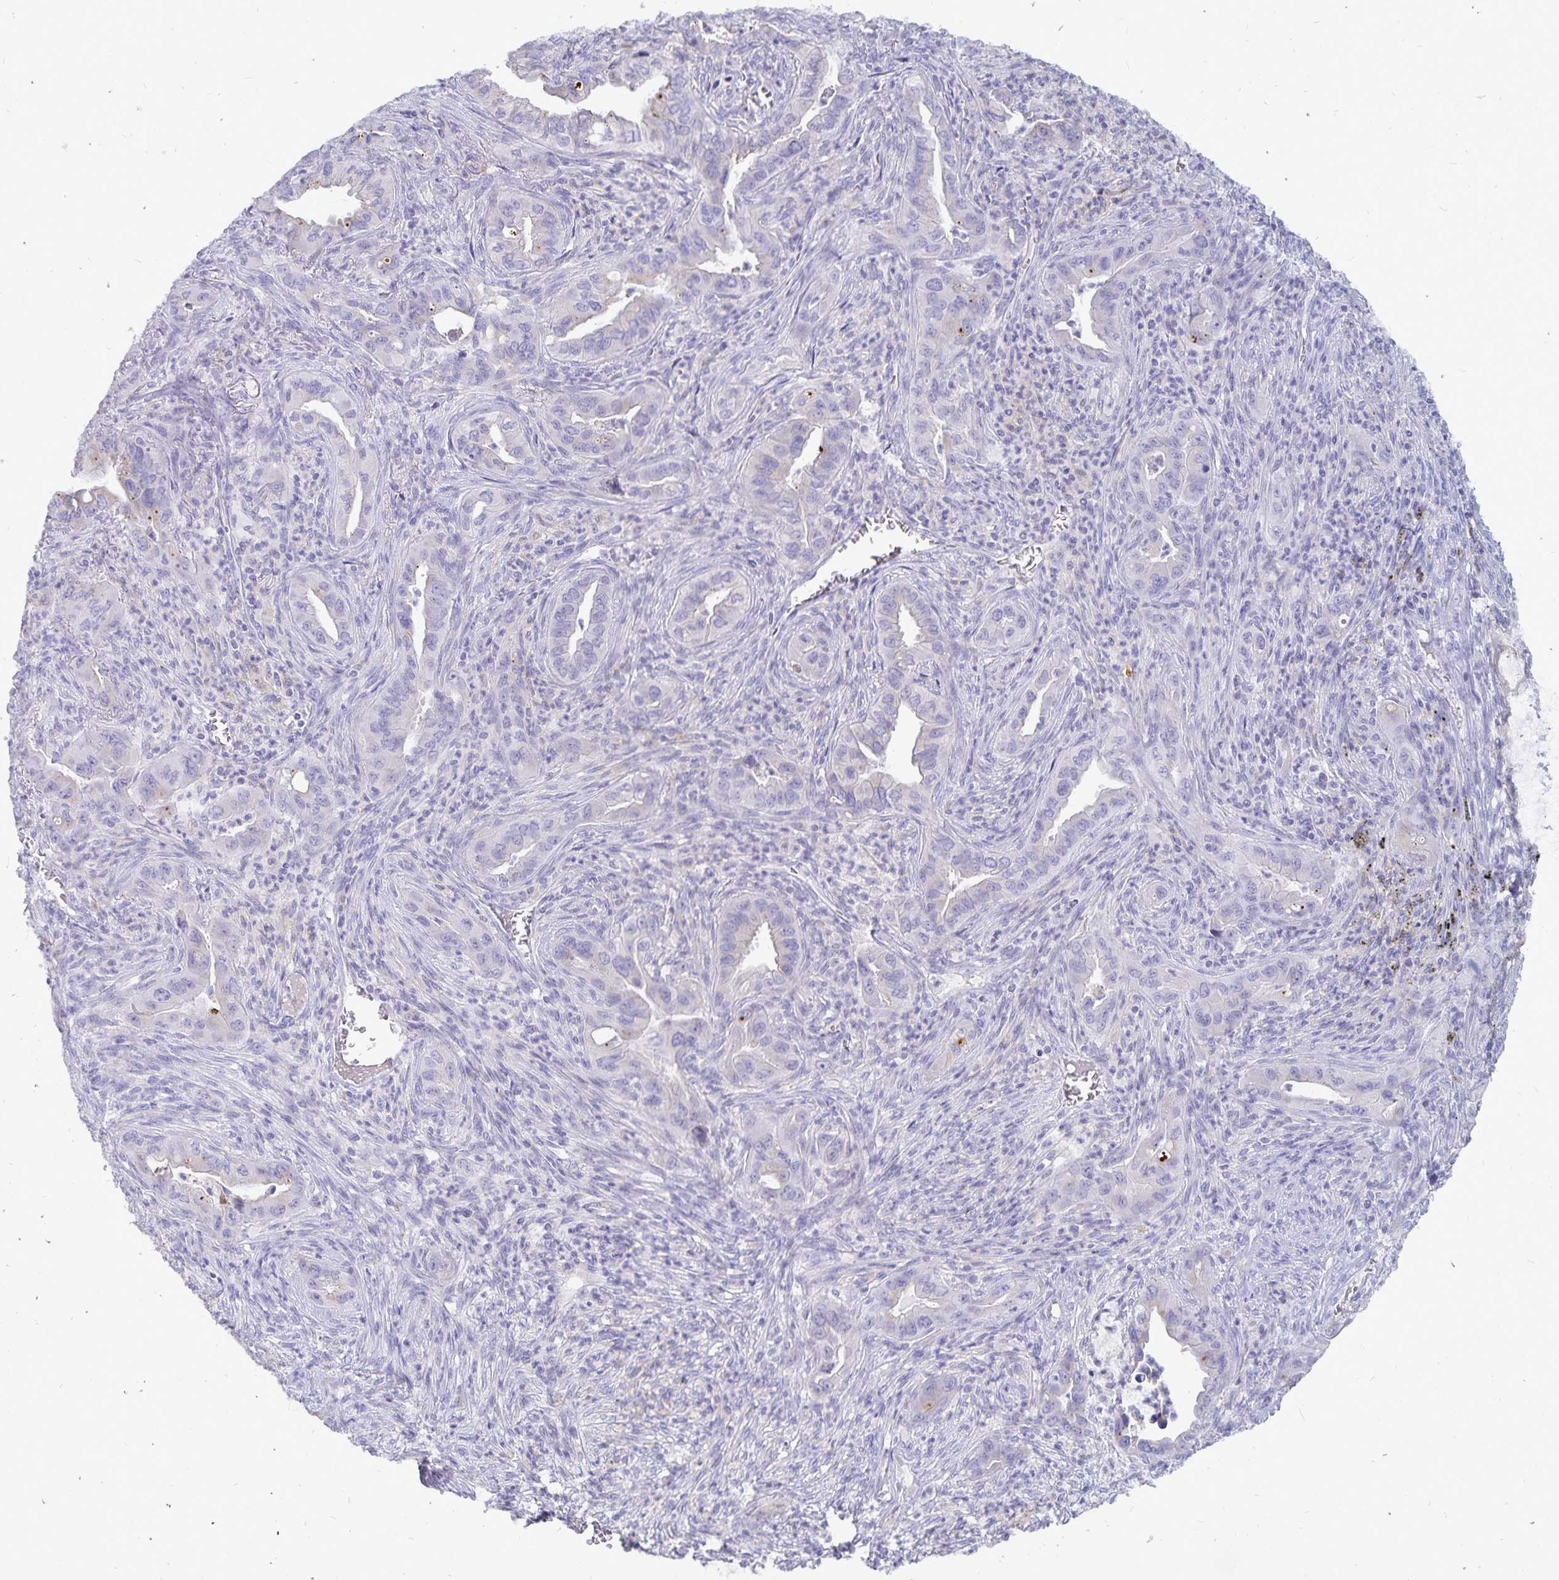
{"staining": {"intensity": "negative", "quantity": "none", "location": "none"}, "tissue": "lung cancer", "cell_type": "Tumor cells", "image_type": "cancer", "snomed": [{"axis": "morphology", "description": "Adenocarcinoma, NOS"}, {"axis": "topography", "description": "Lung"}], "caption": "Immunohistochemistry (IHC) of human lung cancer shows no positivity in tumor cells.", "gene": "PKHD1", "patient": {"sex": "male", "age": 65}}